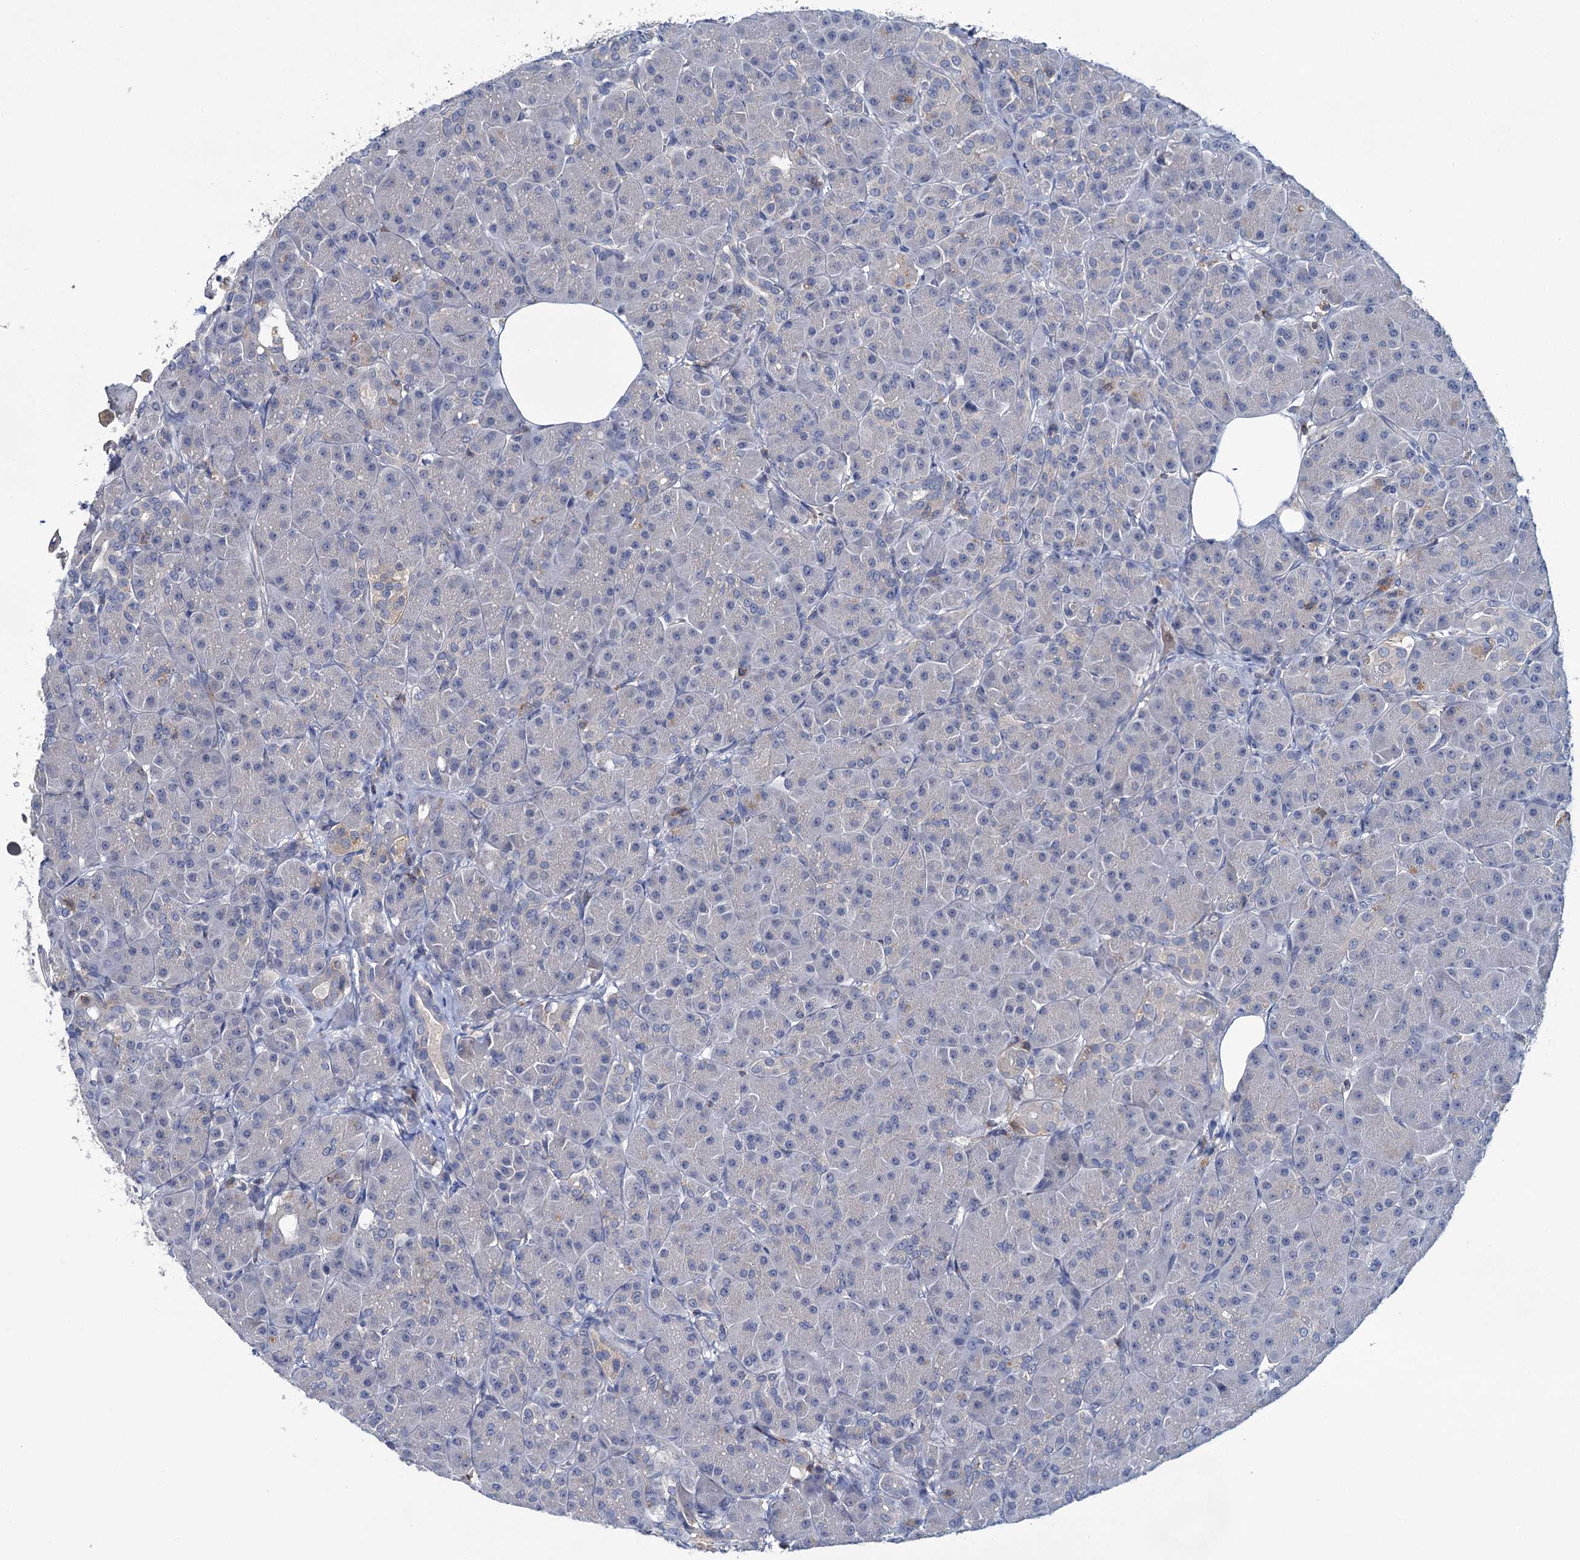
{"staining": {"intensity": "negative", "quantity": "none", "location": "none"}, "tissue": "pancreas", "cell_type": "Exocrine glandular cells", "image_type": "normal", "snomed": [{"axis": "morphology", "description": "Normal tissue, NOS"}, {"axis": "topography", "description": "Pancreas"}], "caption": "Pancreas stained for a protein using immunohistochemistry demonstrates no staining exocrine glandular cells.", "gene": "FGFR2", "patient": {"sex": "male", "age": 63}}